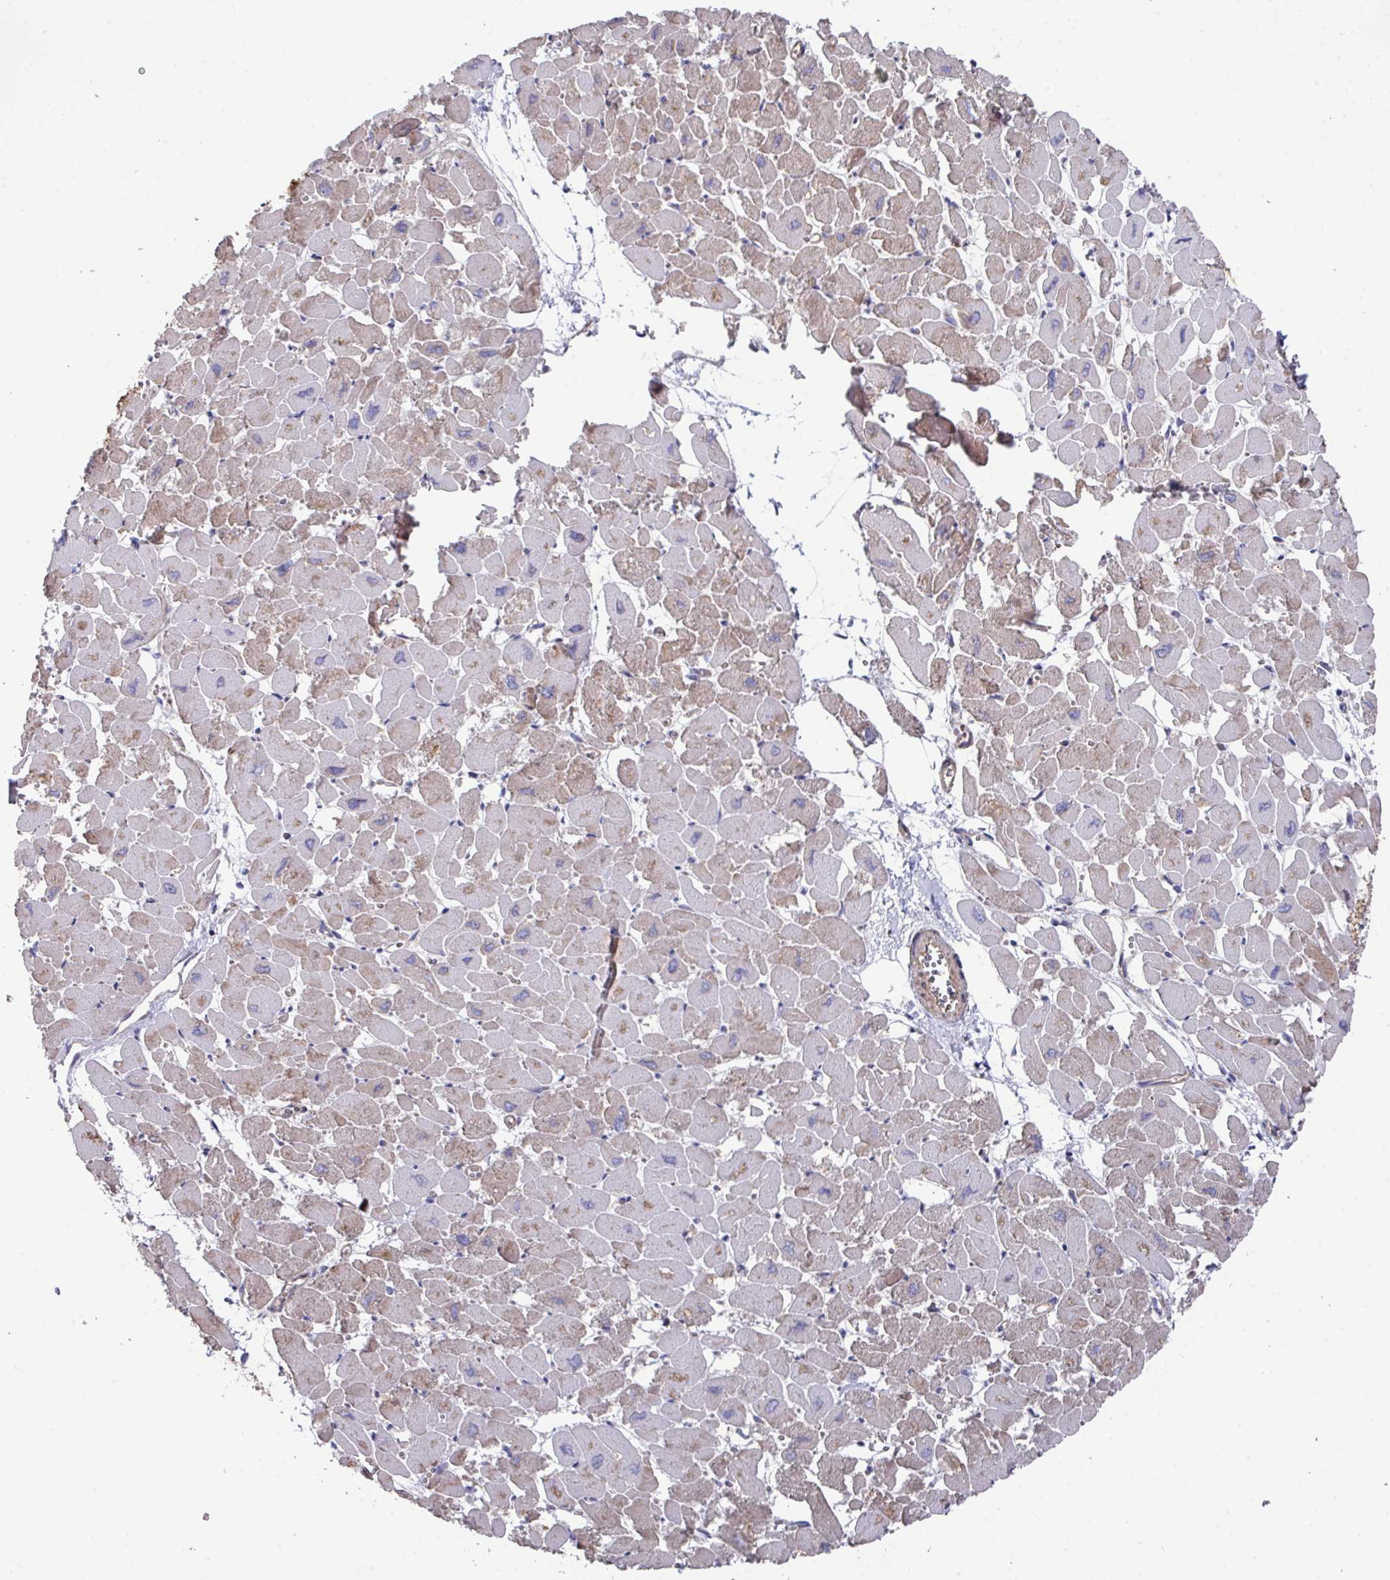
{"staining": {"intensity": "weak", "quantity": "25%-75%", "location": "cytoplasmic/membranous"}, "tissue": "heart muscle", "cell_type": "Cardiomyocytes", "image_type": "normal", "snomed": [{"axis": "morphology", "description": "Normal tissue, NOS"}, {"axis": "topography", "description": "Heart"}], "caption": "The micrograph shows immunohistochemical staining of normal heart muscle. There is weak cytoplasmic/membranous staining is identified in approximately 25%-75% of cardiomyocytes.", "gene": "PRR5", "patient": {"sex": "male", "age": 54}}